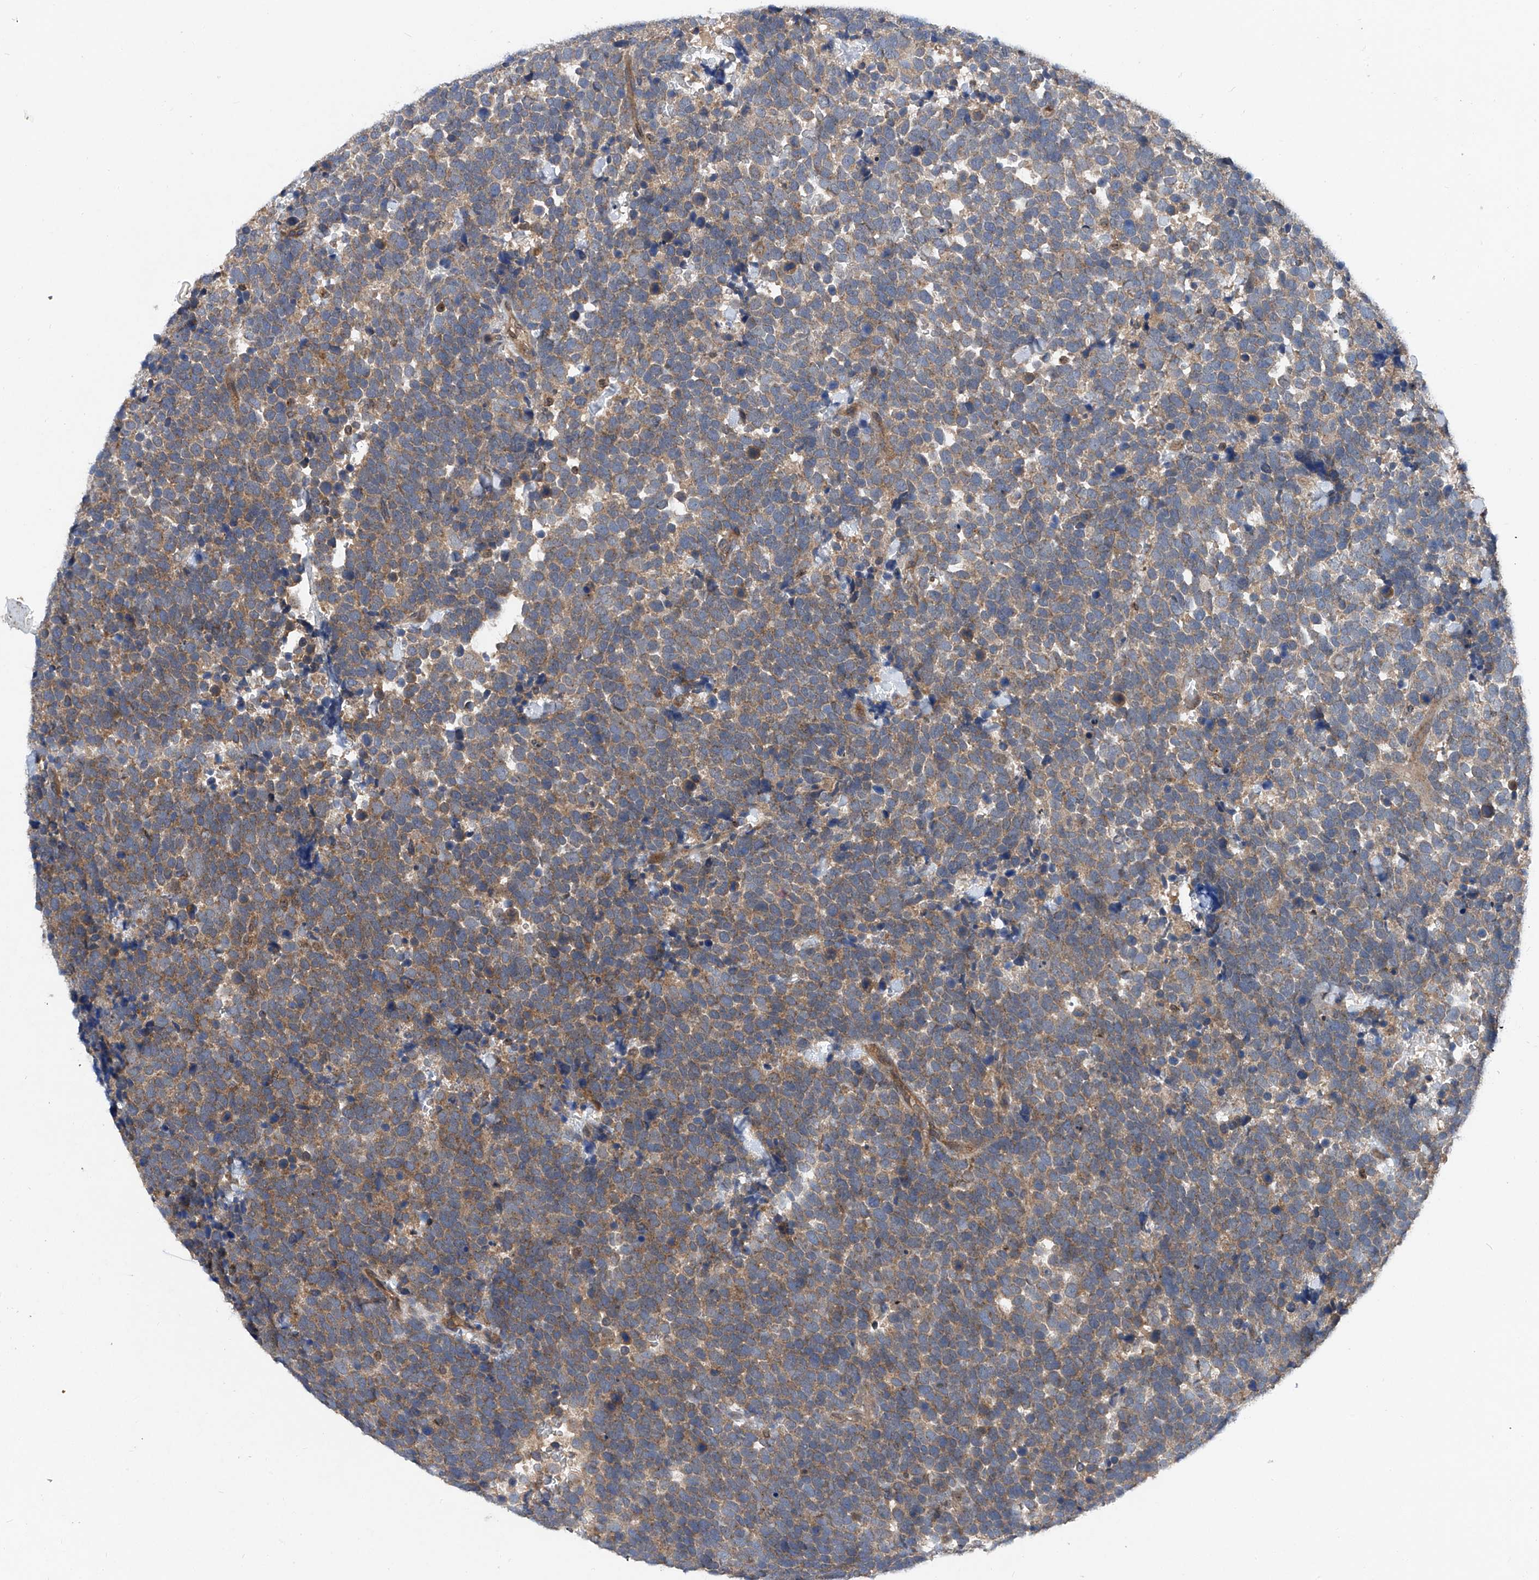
{"staining": {"intensity": "moderate", "quantity": ">75%", "location": "cytoplasmic/membranous"}, "tissue": "urothelial cancer", "cell_type": "Tumor cells", "image_type": "cancer", "snomed": [{"axis": "morphology", "description": "Urothelial carcinoma, High grade"}, {"axis": "topography", "description": "Urinary bladder"}], "caption": "Immunohistochemistry (IHC) of urothelial carcinoma (high-grade) shows medium levels of moderate cytoplasmic/membranous expression in approximately >75% of tumor cells. (DAB (3,3'-diaminobenzidine) = brown stain, brightfield microscopy at high magnification).", "gene": "TRIM38", "patient": {"sex": "female", "age": 82}}